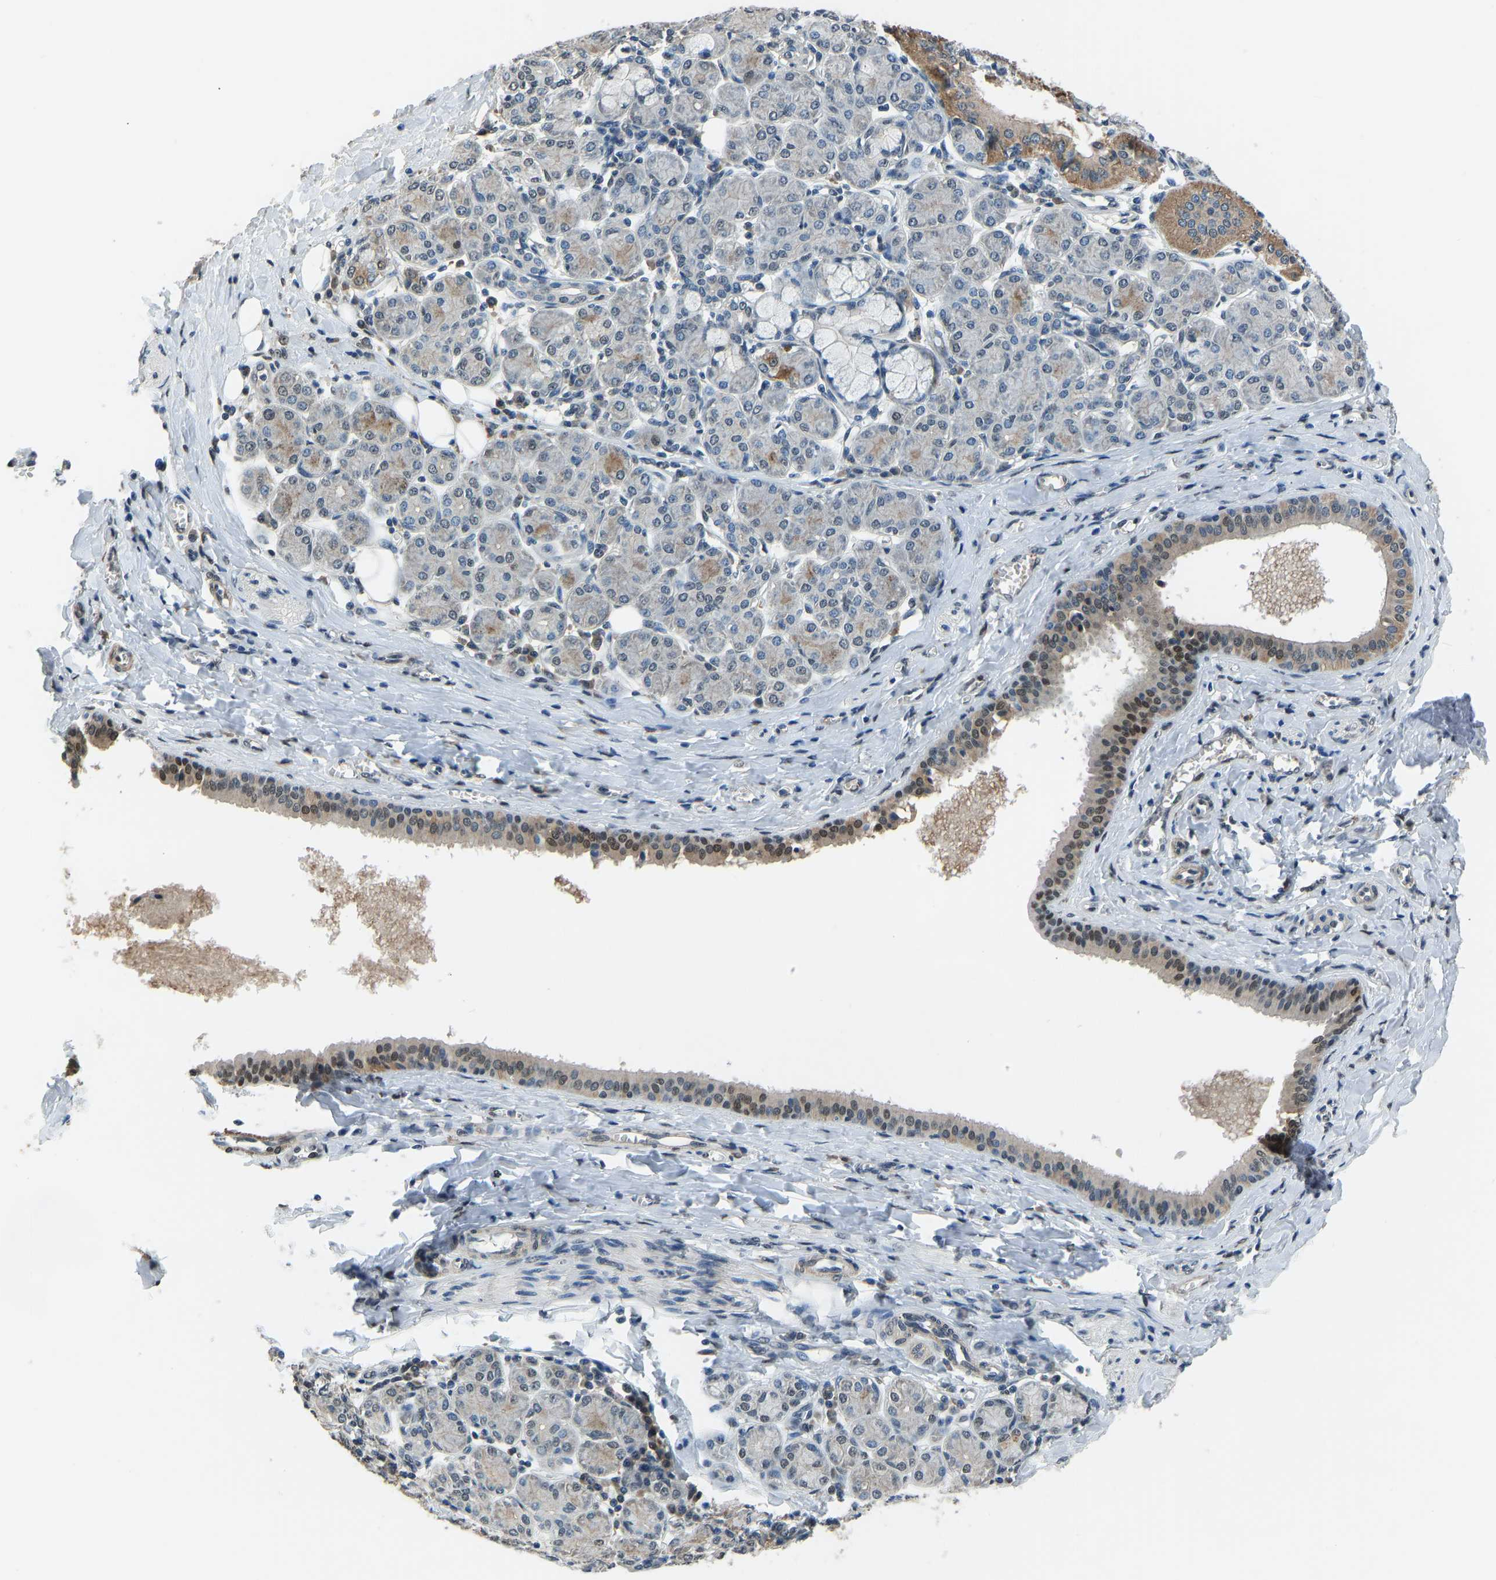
{"staining": {"intensity": "moderate", "quantity": "<25%", "location": "cytoplasmic/membranous,nuclear"}, "tissue": "salivary gland", "cell_type": "Glandular cells", "image_type": "normal", "snomed": [{"axis": "morphology", "description": "Normal tissue, NOS"}, {"axis": "morphology", "description": "Inflammation, NOS"}, {"axis": "topography", "description": "Lymph node"}, {"axis": "topography", "description": "Salivary gland"}], "caption": "Immunohistochemical staining of normal human salivary gland demonstrates <25% levels of moderate cytoplasmic/membranous,nuclear protein expression in about <25% of glandular cells. The staining is performed using DAB (3,3'-diaminobenzidine) brown chromogen to label protein expression. The nuclei are counter-stained blue using hematoxylin.", "gene": "FOS", "patient": {"sex": "male", "age": 3}}